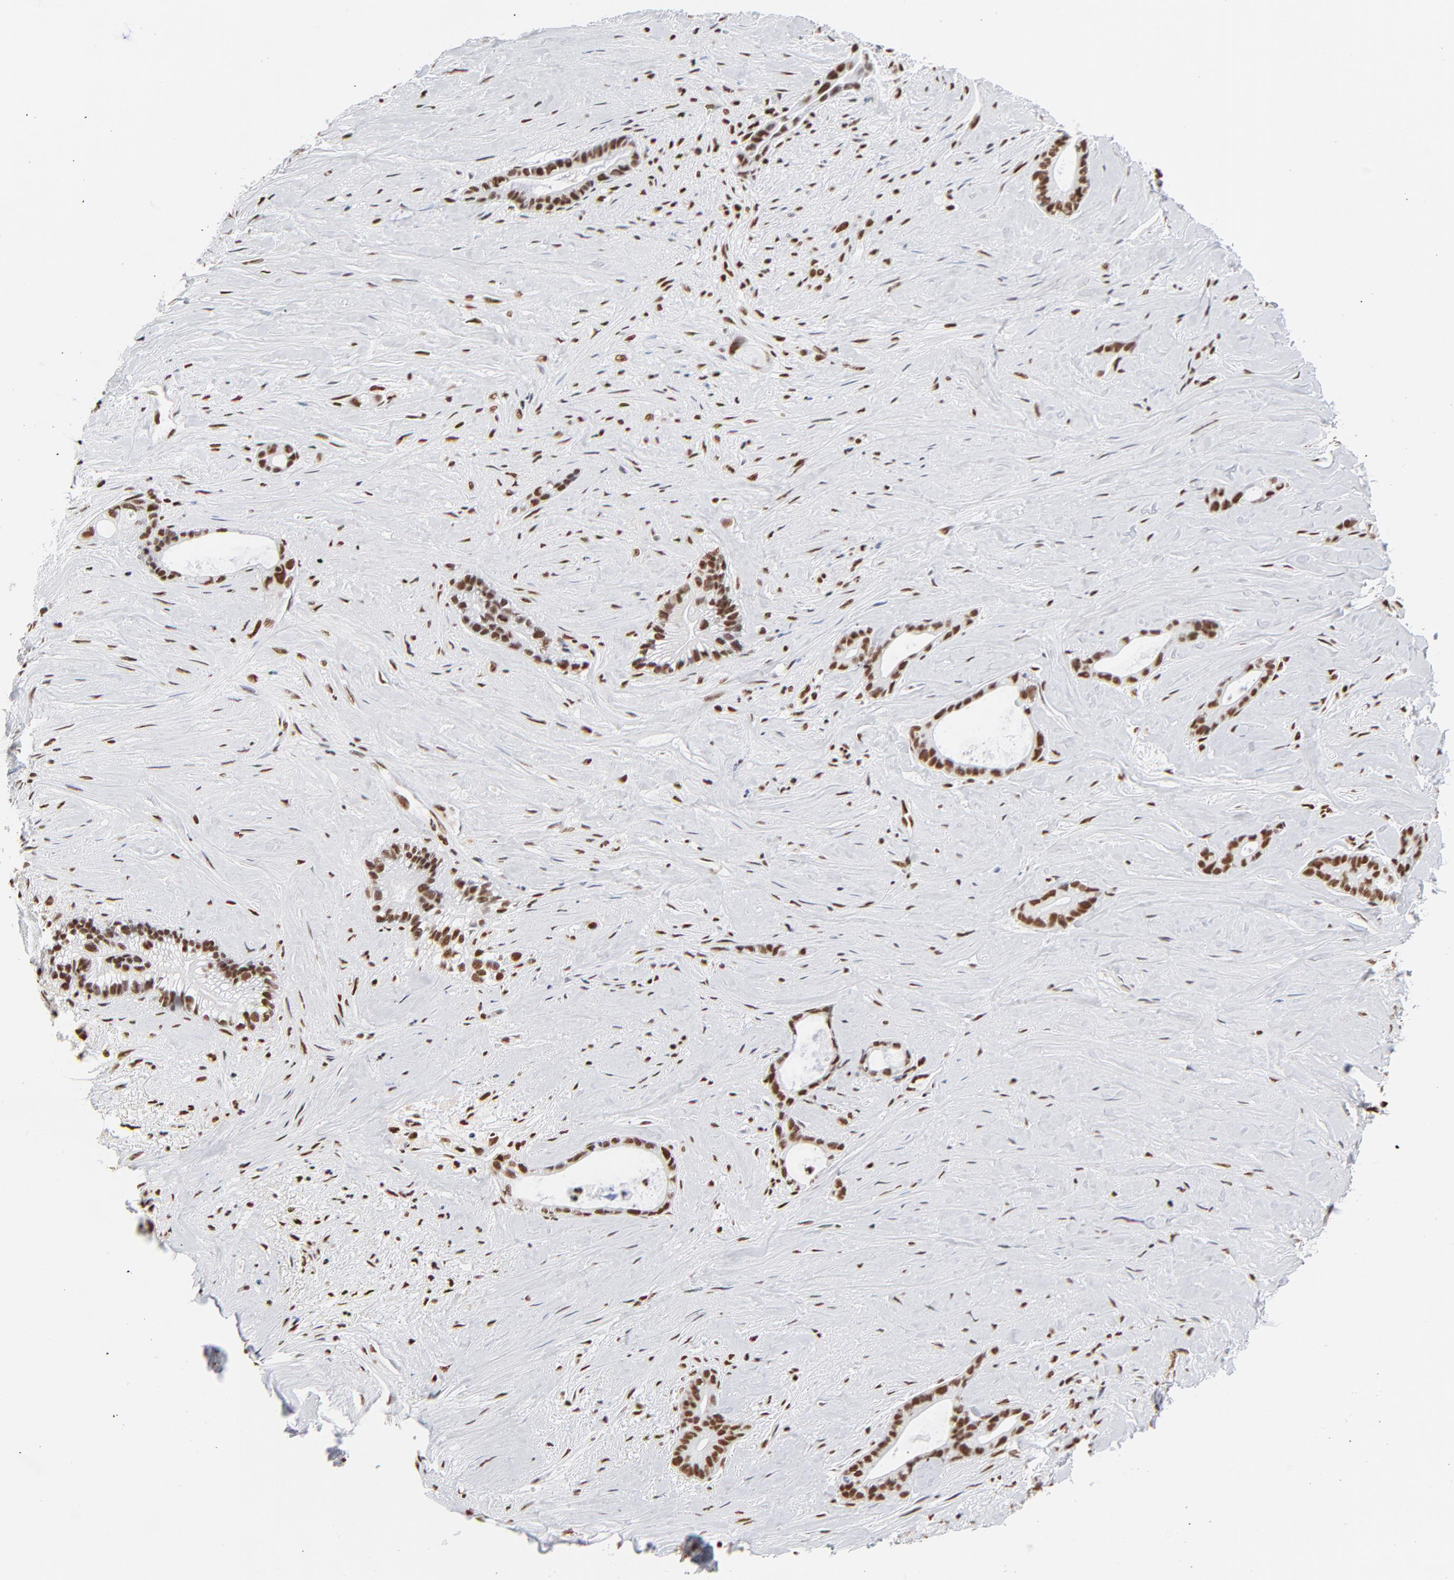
{"staining": {"intensity": "strong", "quantity": ">75%", "location": "nuclear"}, "tissue": "liver cancer", "cell_type": "Tumor cells", "image_type": "cancer", "snomed": [{"axis": "morphology", "description": "Cholangiocarcinoma"}, {"axis": "topography", "description": "Liver"}], "caption": "This micrograph exhibits liver cancer (cholangiocarcinoma) stained with IHC to label a protein in brown. The nuclear of tumor cells show strong positivity for the protein. Nuclei are counter-stained blue.", "gene": "CREB1", "patient": {"sex": "female", "age": 55}}